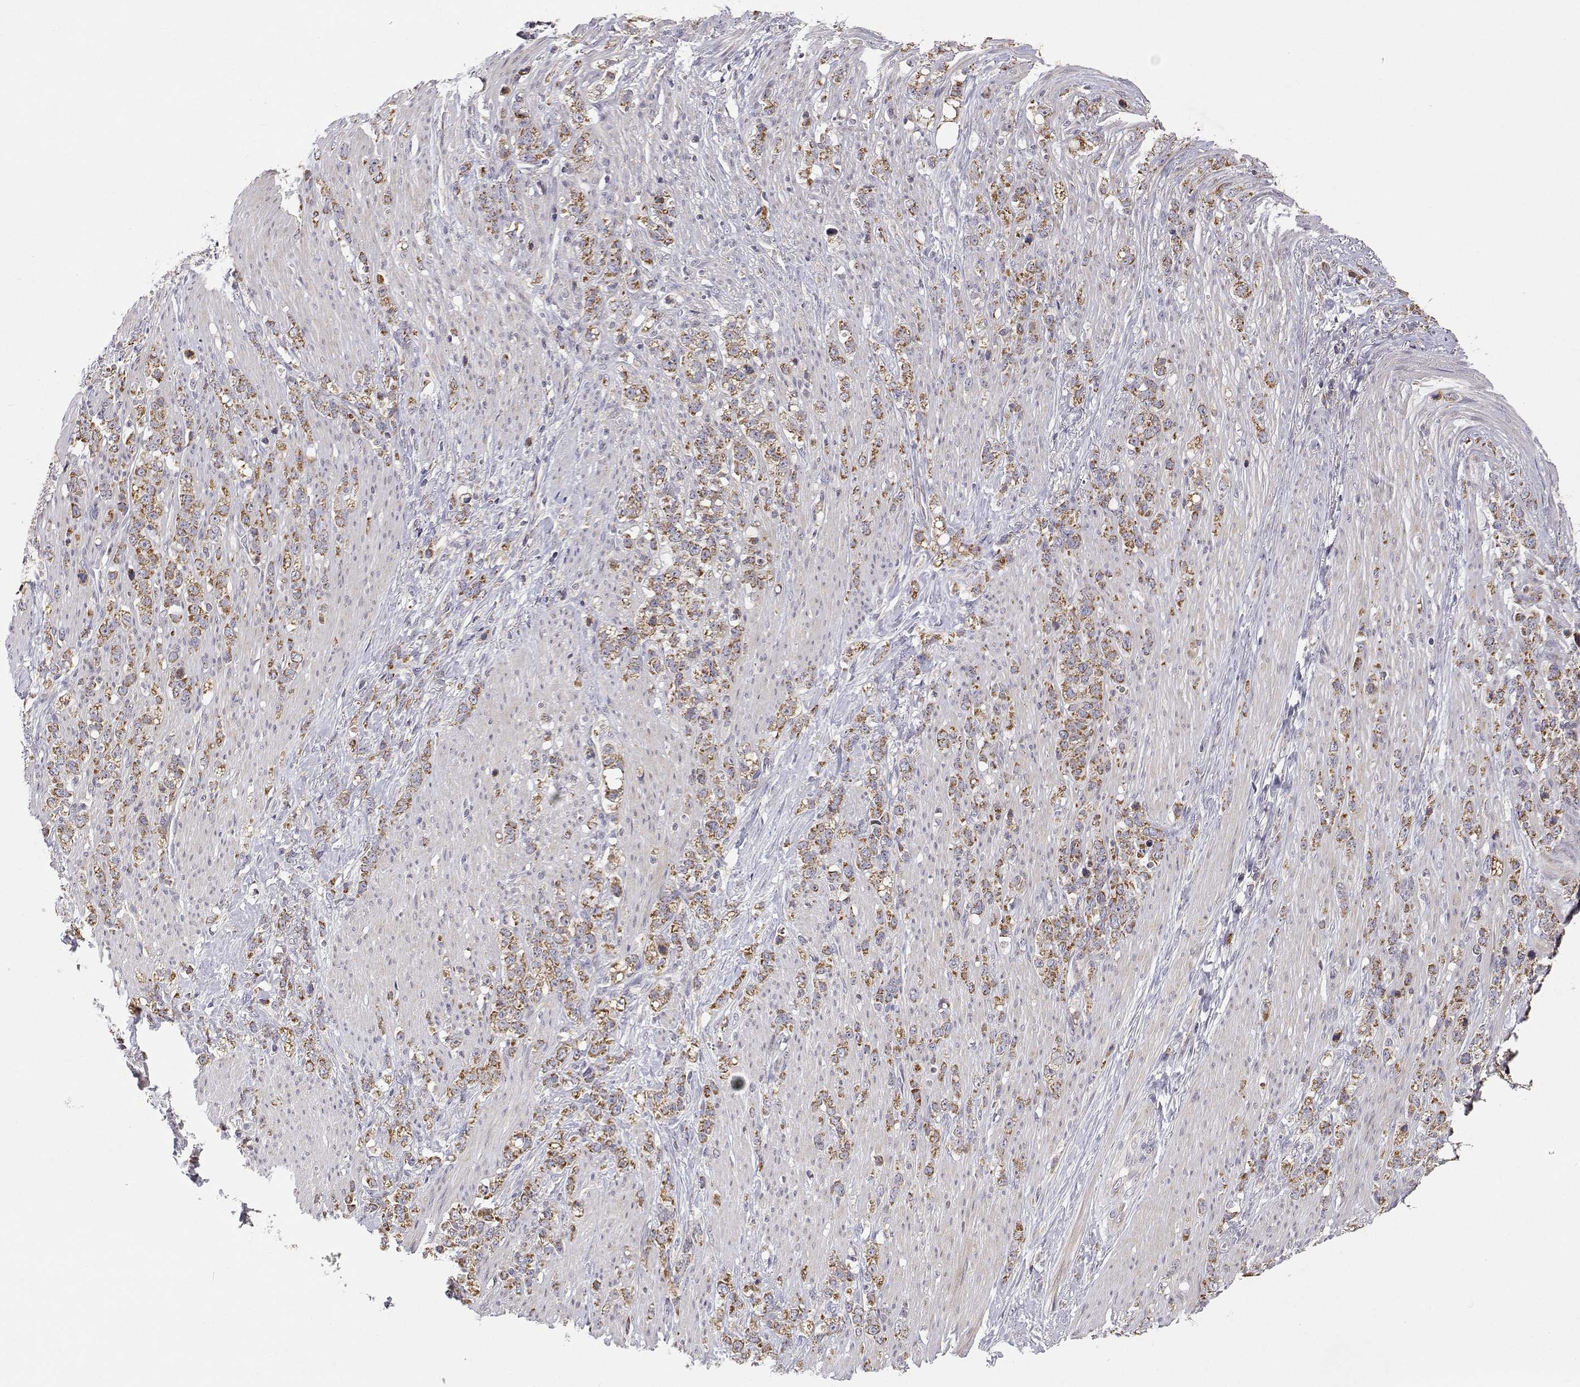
{"staining": {"intensity": "moderate", "quantity": ">75%", "location": "cytoplasmic/membranous"}, "tissue": "stomach cancer", "cell_type": "Tumor cells", "image_type": "cancer", "snomed": [{"axis": "morphology", "description": "Adenocarcinoma, NOS"}, {"axis": "topography", "description": "Stomach, lower"}], "caption": "A photomicrograph showing moderate cytoplasmic/membranous positivity in about >75% of tumor cells in stomach cancer, as visualized by brown immunohistochemical staining.", "gene": "MRPL3", "patient": {"sex": "male", "age": 88}}